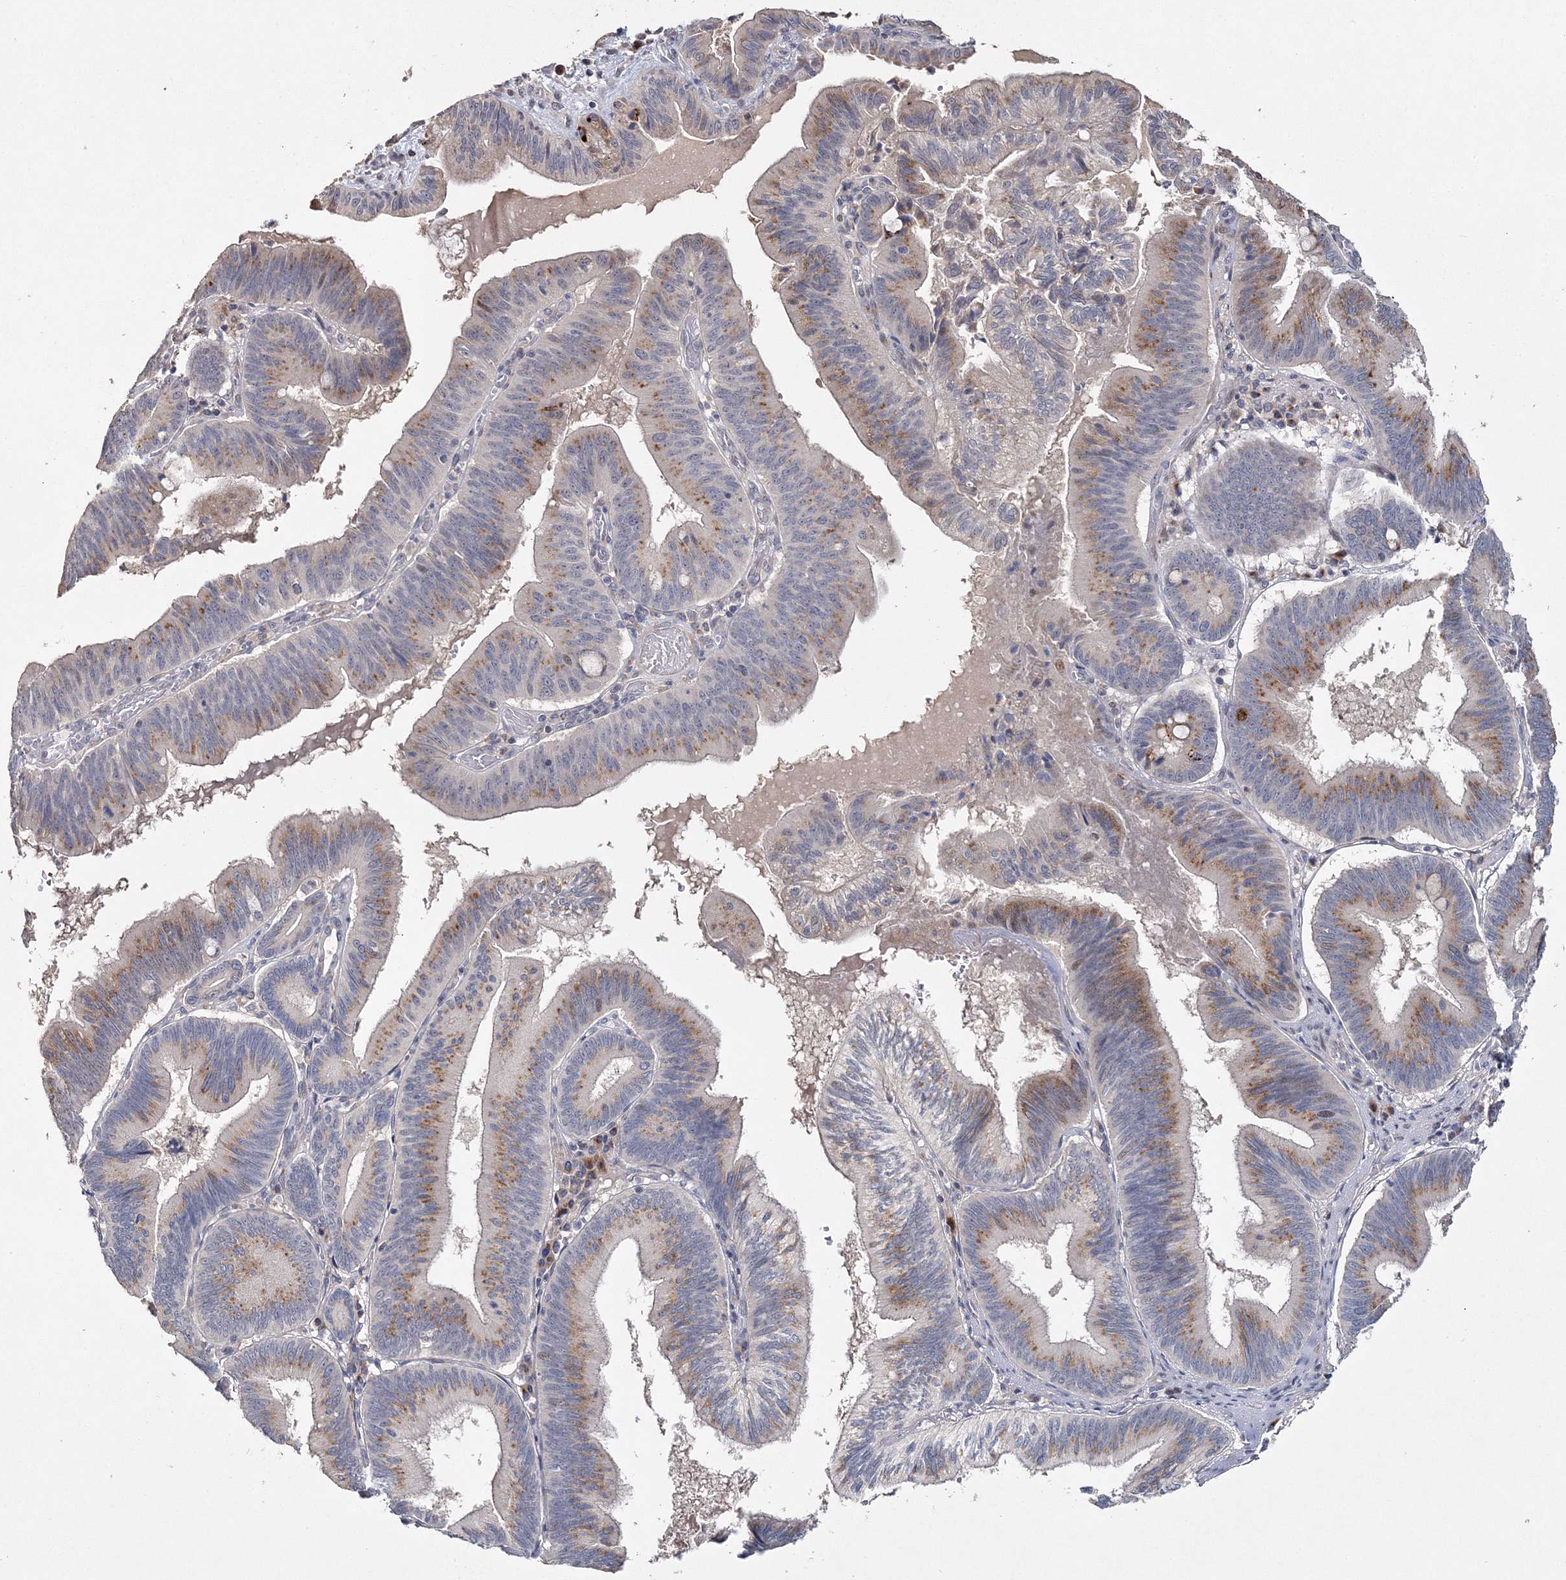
{"staining": {"intensity": "weak", "quantity": ">75%", "location": "cytoplasmic/membranous"}, "tissue": "pancreatic cancer", "cell_type": "Tumor cells", "image_type": "cancer", "snomed": [{"axis": "morphology", "description": "Adenocarcinoma, NOS"}, {"axis": "topography", "description": "Pancreas"}], "caption": "The micrograph reveals immunohistochemical staining of pancreatic cancer. There is weak cytoplasmic/membranous staining is seen in about >75% of tumor cells.", "gene": "GJB5", "patient": {"sex": "male", "age": 82}}